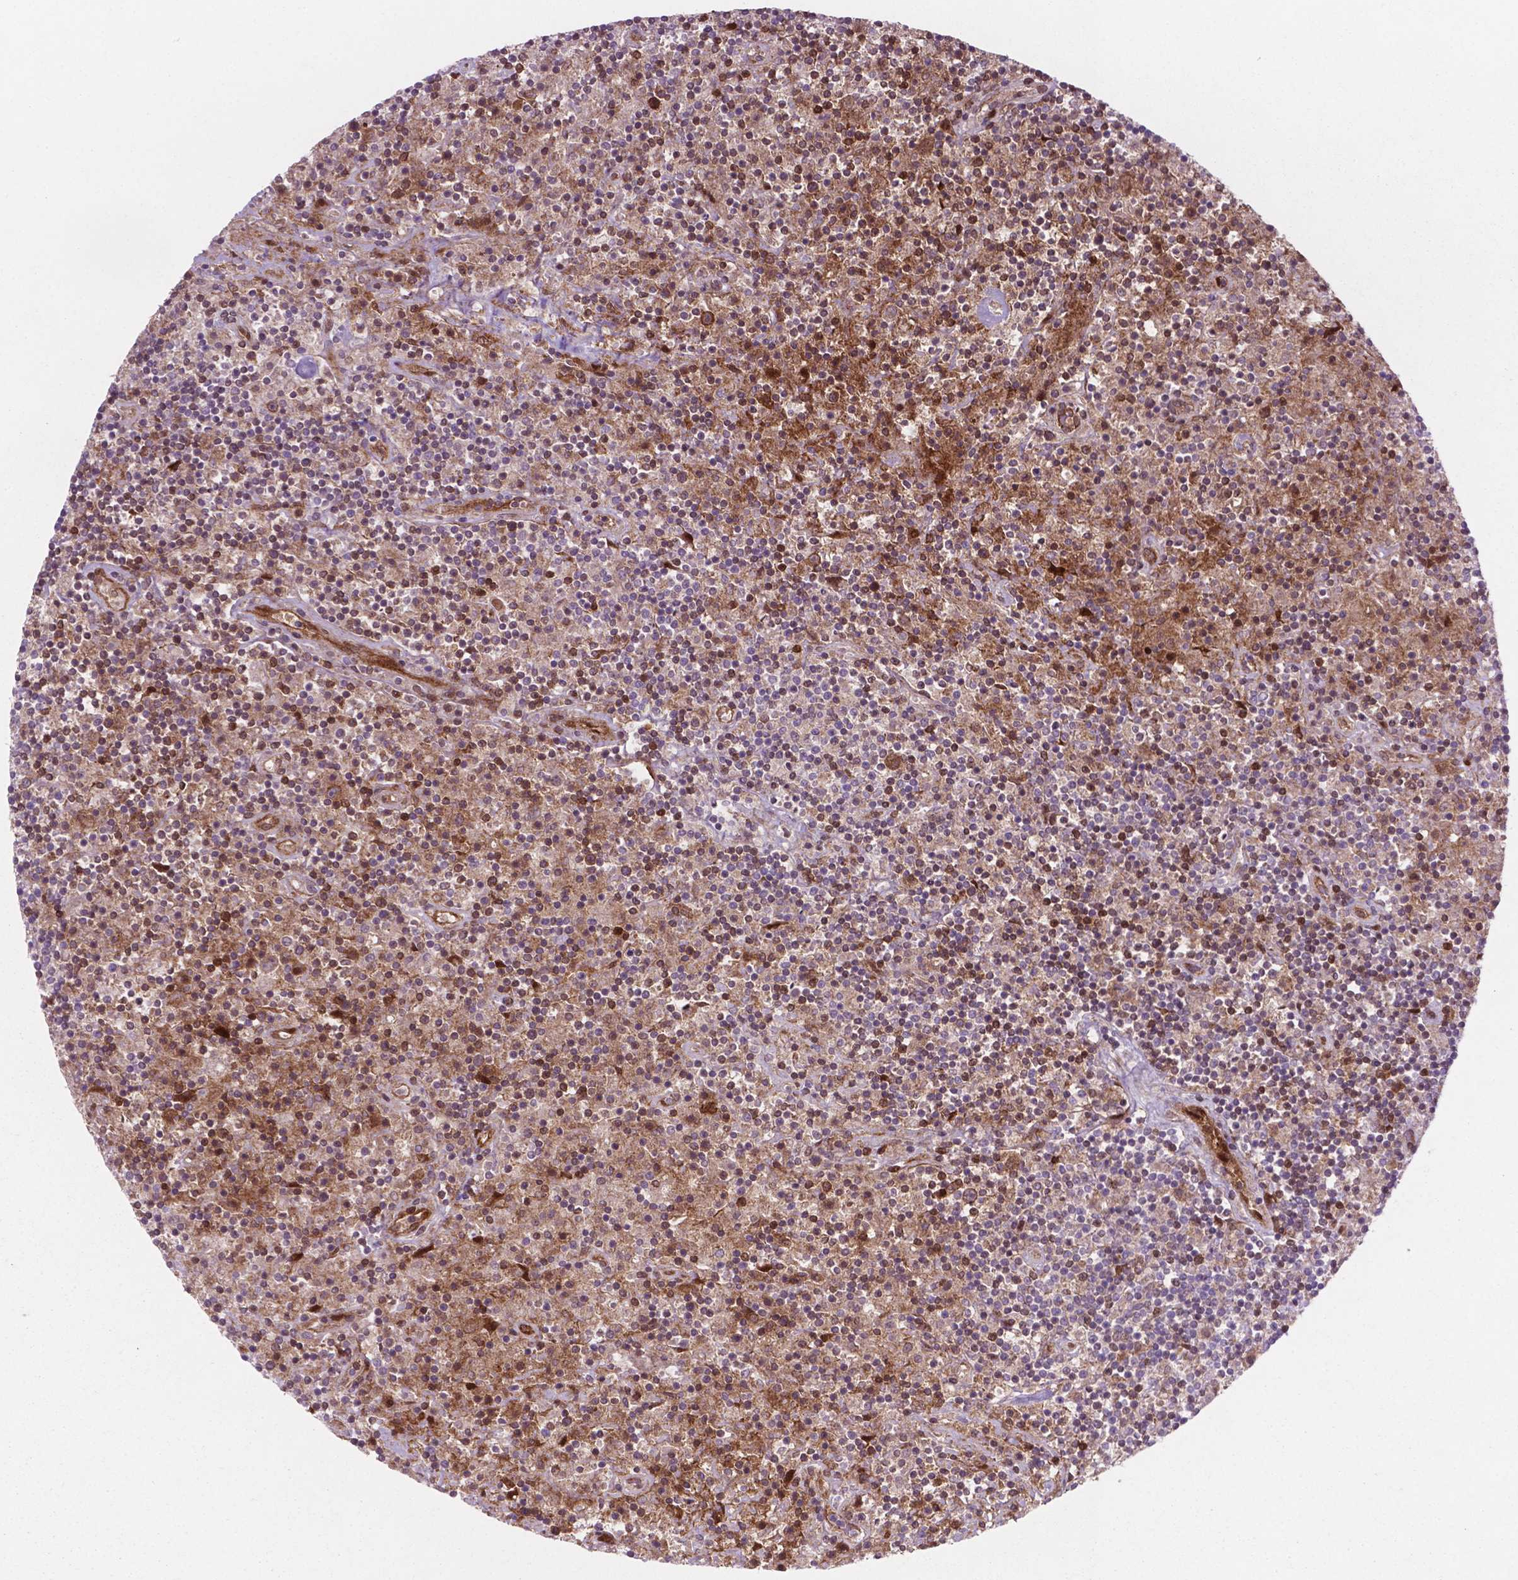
{"staining": {"intensity": "moderate", "quantity": ">75%", "location": "cytoplasmic/membranous"}, "tissue": "lymphoma", "cell_type": "Tumor cells", "image_type": "cancer", "snomed": [{"axis": "morphology", "description": "Hodgkin's disease, NOS"}, {"axis": "topography", "description": "Lymph node"}], "caption": "Immunohistochemistry (IHC) image of neoplastic tissue: human Hodgkin's disease stained using IHC exhibits medium levels of moderate protein expression localized specifically in the cytoplasmic/membranous of tumor cells, appearing as a cytoplasmic/membranous brown color.", "gene": "LDHA", "patient": {"sex": "male", "age": 70}}